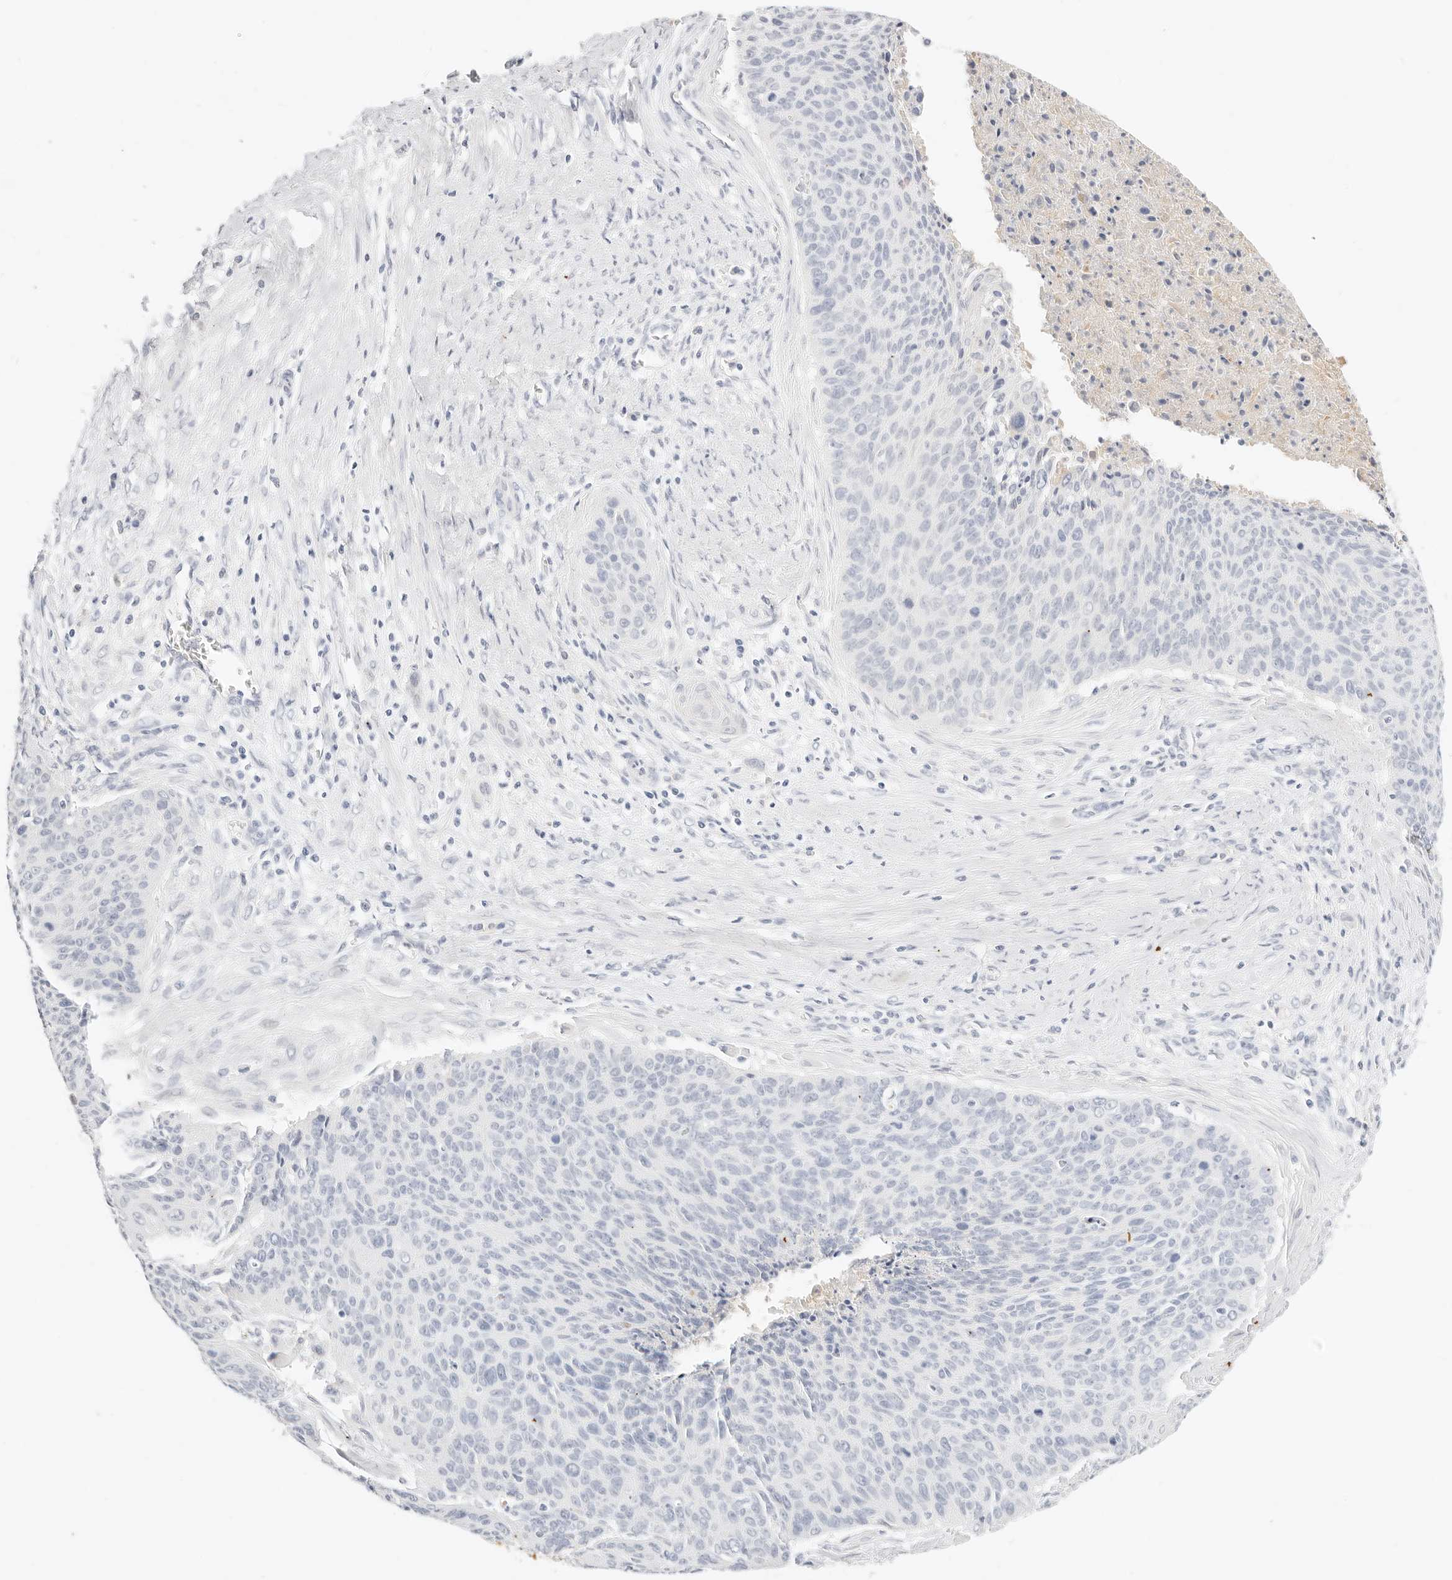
{"staining": {"intensity": "negative", "quantity": "none", "location": "none"}, "tissue": "cervical cancer", "cell_type": "Tumor cells", "image_type": "cancer", "snomed": [{"axis": "morphology", "description": "Squamous cell carcinoma, NOS"}, {"axis": "topography", "description": "Cervix"}], "caption": "Immunohistochemical staining of cervical cancer shows no significant positivity in tumor cells.", "gene": "ACOX1", "patient": {"sex": "female", "age": 55}}